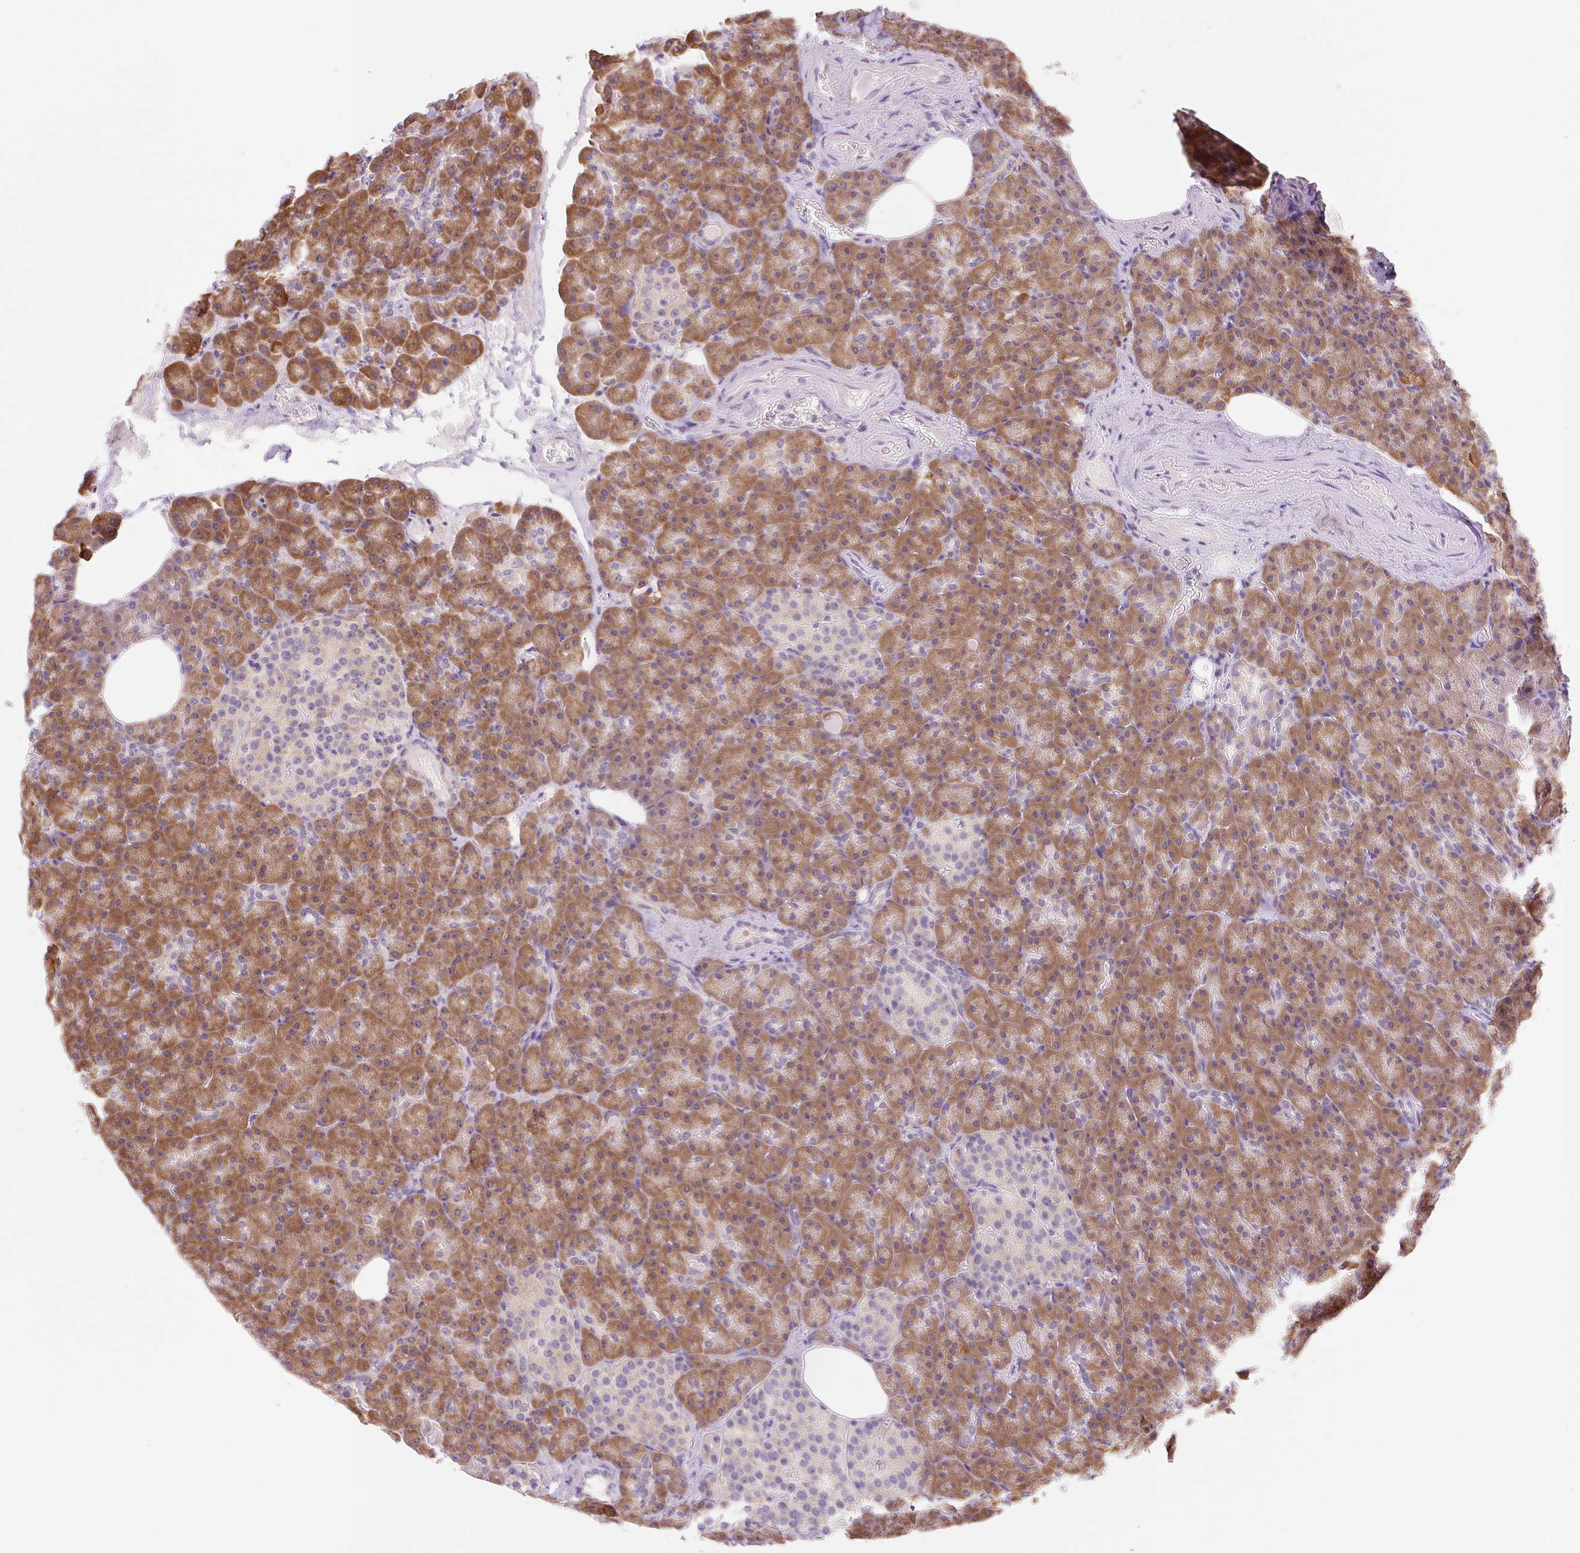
{"staining": {"intensity": "moderate", "quantity": ">75%", "location": "cytoplasmic/membranous"}, "tissue": "pancreas", "cell_type": "Exocrine glandular cells", "image_type": "normal", "snomed": [{"axis": "morphology", "description": "Normal tissue, NOS"}, {"axis": "topography", "description": "Pancreas"}], "caption": "Protein staining shows moderate cytoplasmic/membranous expression in about >75% of exocrine glandular cells in normal pancreas.", "gene": "RPL18A", "patient": {"sex": "female", "age": 74}}